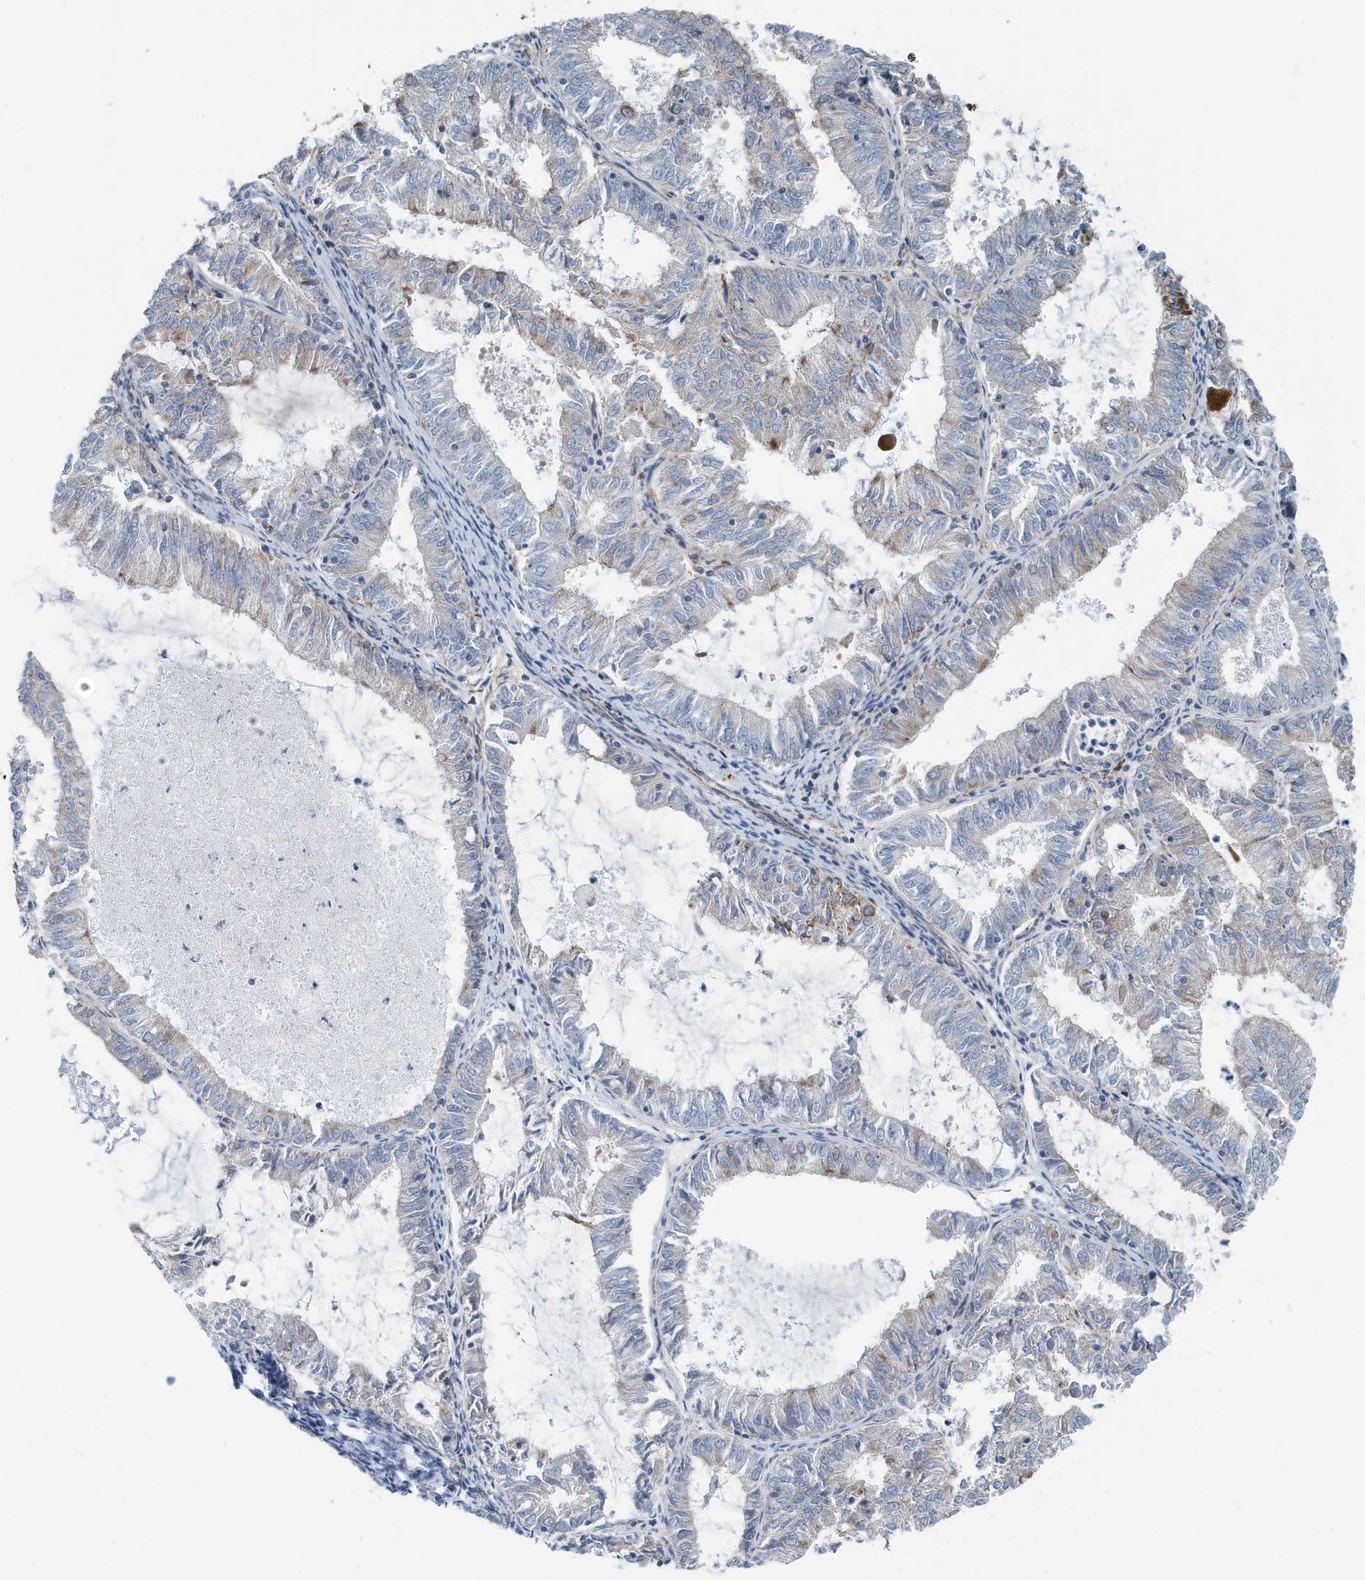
{"staining": {"intensity": "moderate", "quantity": "<25%", "location": "cytoplasmic/membranous"}, "tissue": "endometrial cancer", "cell_type": "Tumor cells", "image_type": "cancer", "snomed": [{"axis": "morphology", "description": "Adenocarcinoma, NOS"}, {"axis": "topography", "description": "Endometrium"}], "caption": "Protein positivity by immunohistochemistry shows moderate cytoplasmic/membranous expression in about <25% of tumor cells in endometrial adenocarcinoma.", "gene": "PPM1M", "patient": {"sex": "female", "age": 57}}